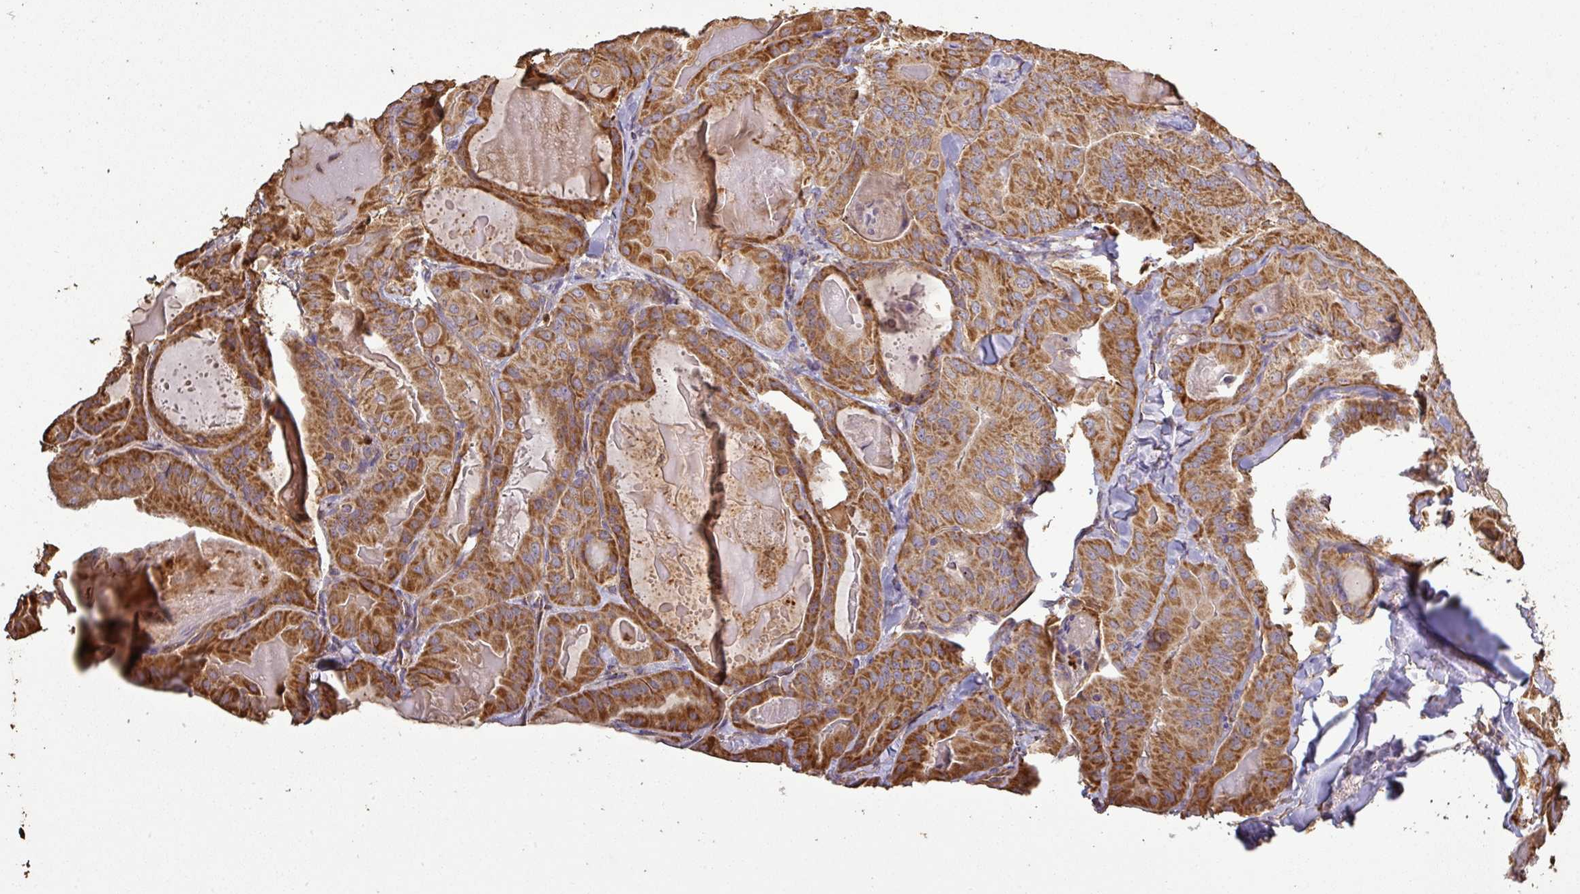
{"staining": {"intensity": "strong", "quantity": ">75%", "location": "cytoplasmic/membranous"}, "tissue": "thyroid cancer", "cell_type": "Tumor cells", "image_type": "cancer", "snomed": [{"axis": "morphology", "description": "Papillary adenocarcinoma, NOS"}, {"axis": "topography", "description": "Thyroid gland"}], "caption": "IHC of human thyroid cancer demonstrates high levels of strong cytoplasmic/membranous positivity in about >75% of tumor cells. Using DAB (3,3'-diaminobenzidine) (brown) and hematoxylin (blue) stains, captured at high magnification using brightfield microscopy.", "gene": "PLEKHM1", "patient": {"sex": "female", "age": 68}}